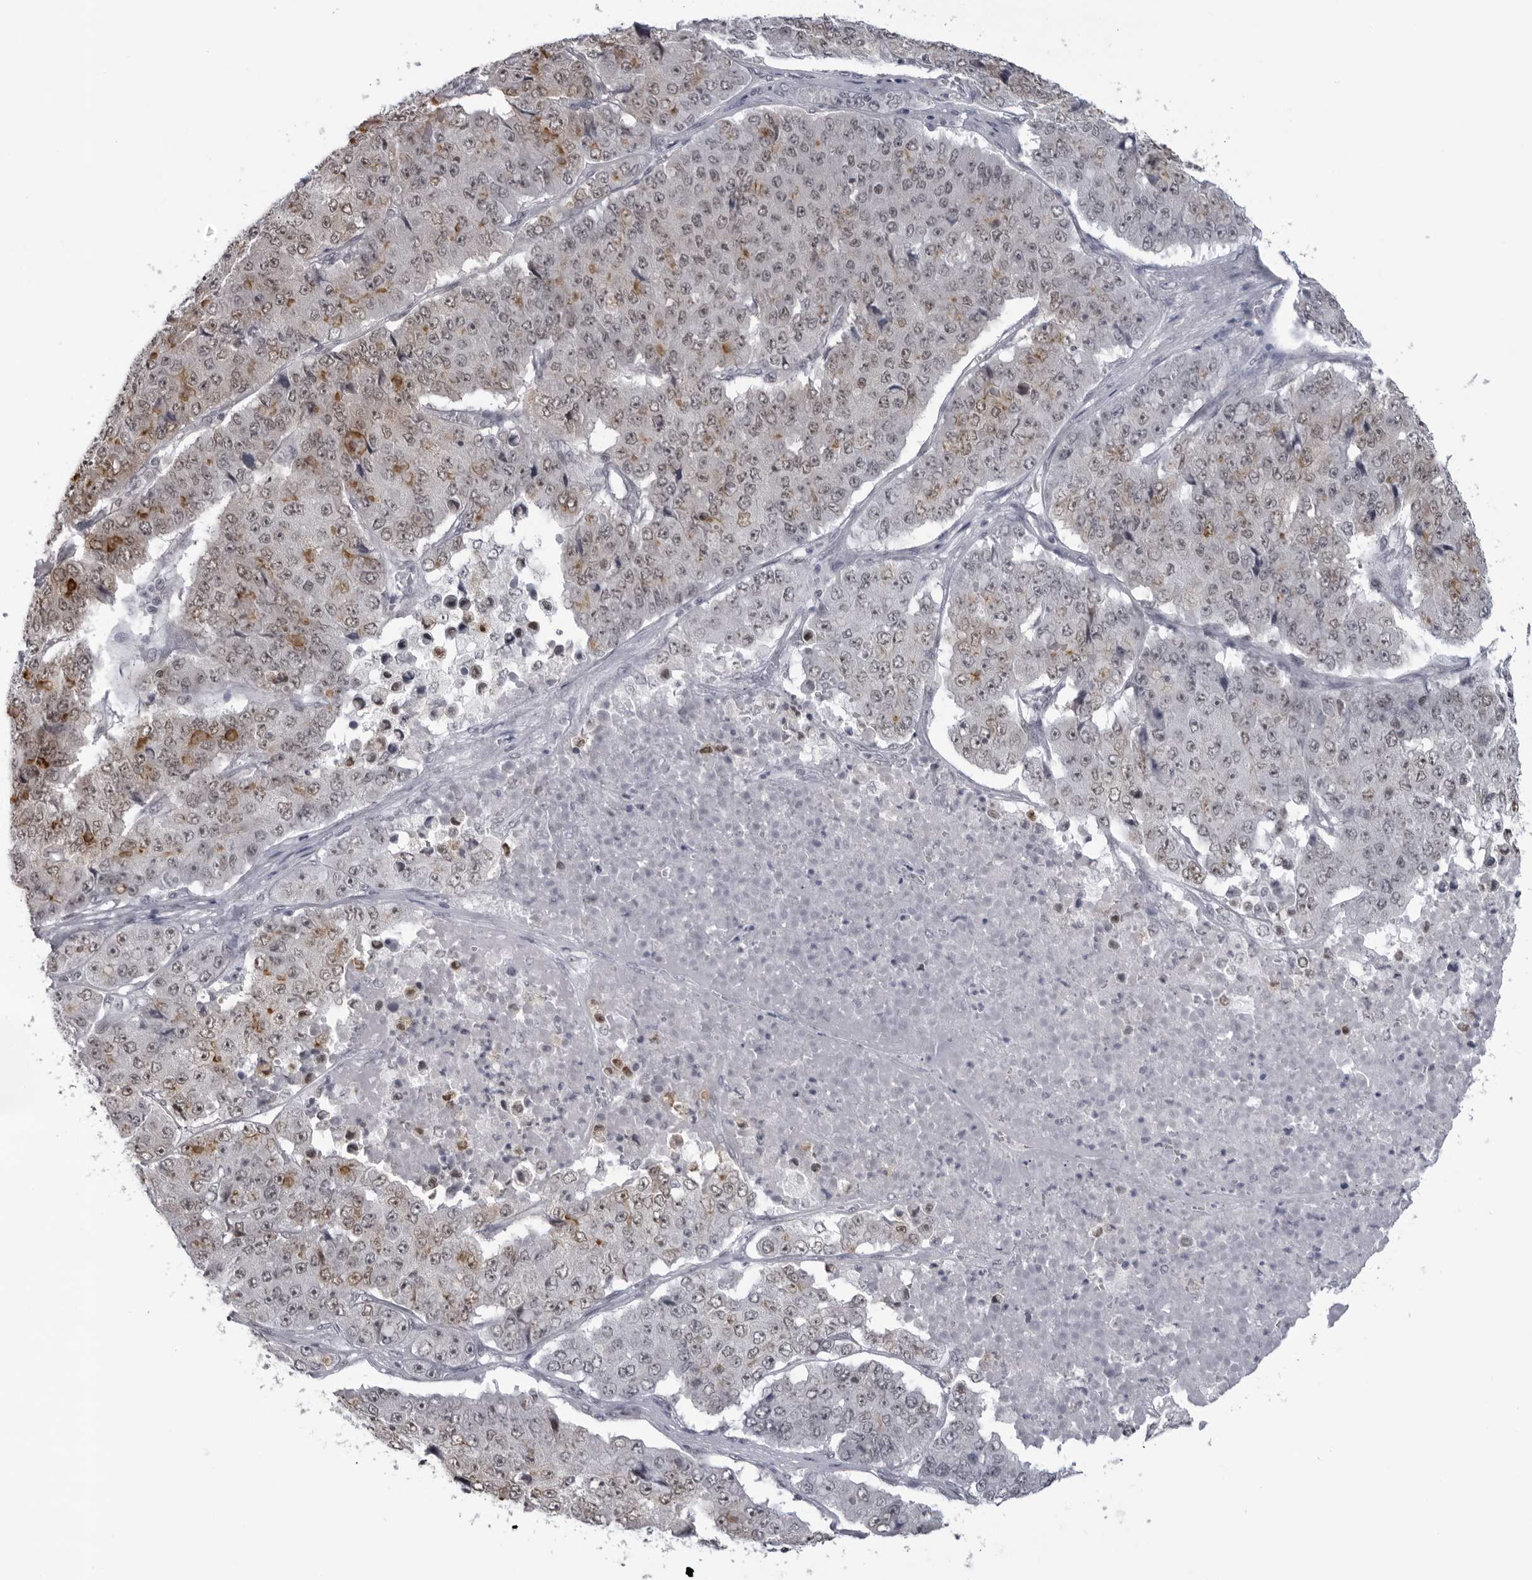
{"staining": {"intensity": "weak", "quantity": ">75%", "location": "cytoplasmic/membranous,nuclear"}, "tissue": "pancreatic cancer", "cell_type": "Tumor cells", "image_type": "cancer", "snomed": [{"axis": "morphology", "description": "Adenocarcinoma, NOS"}, {"axis": "topography", "description": "Pancreas"}], "caption": "DAB (3,3'-diaminobenzidine) immunohistochemical staining of pancreatic adenocarcinoma exhibits weak cytoplasmic/membranous and nuclear protein expression in approximately >75% of tumor cells. (Brightfield microscopy of DAB IHC at high magnification).", "gene": "ESPN", "patient": {"sex": "male", "age": 50}}